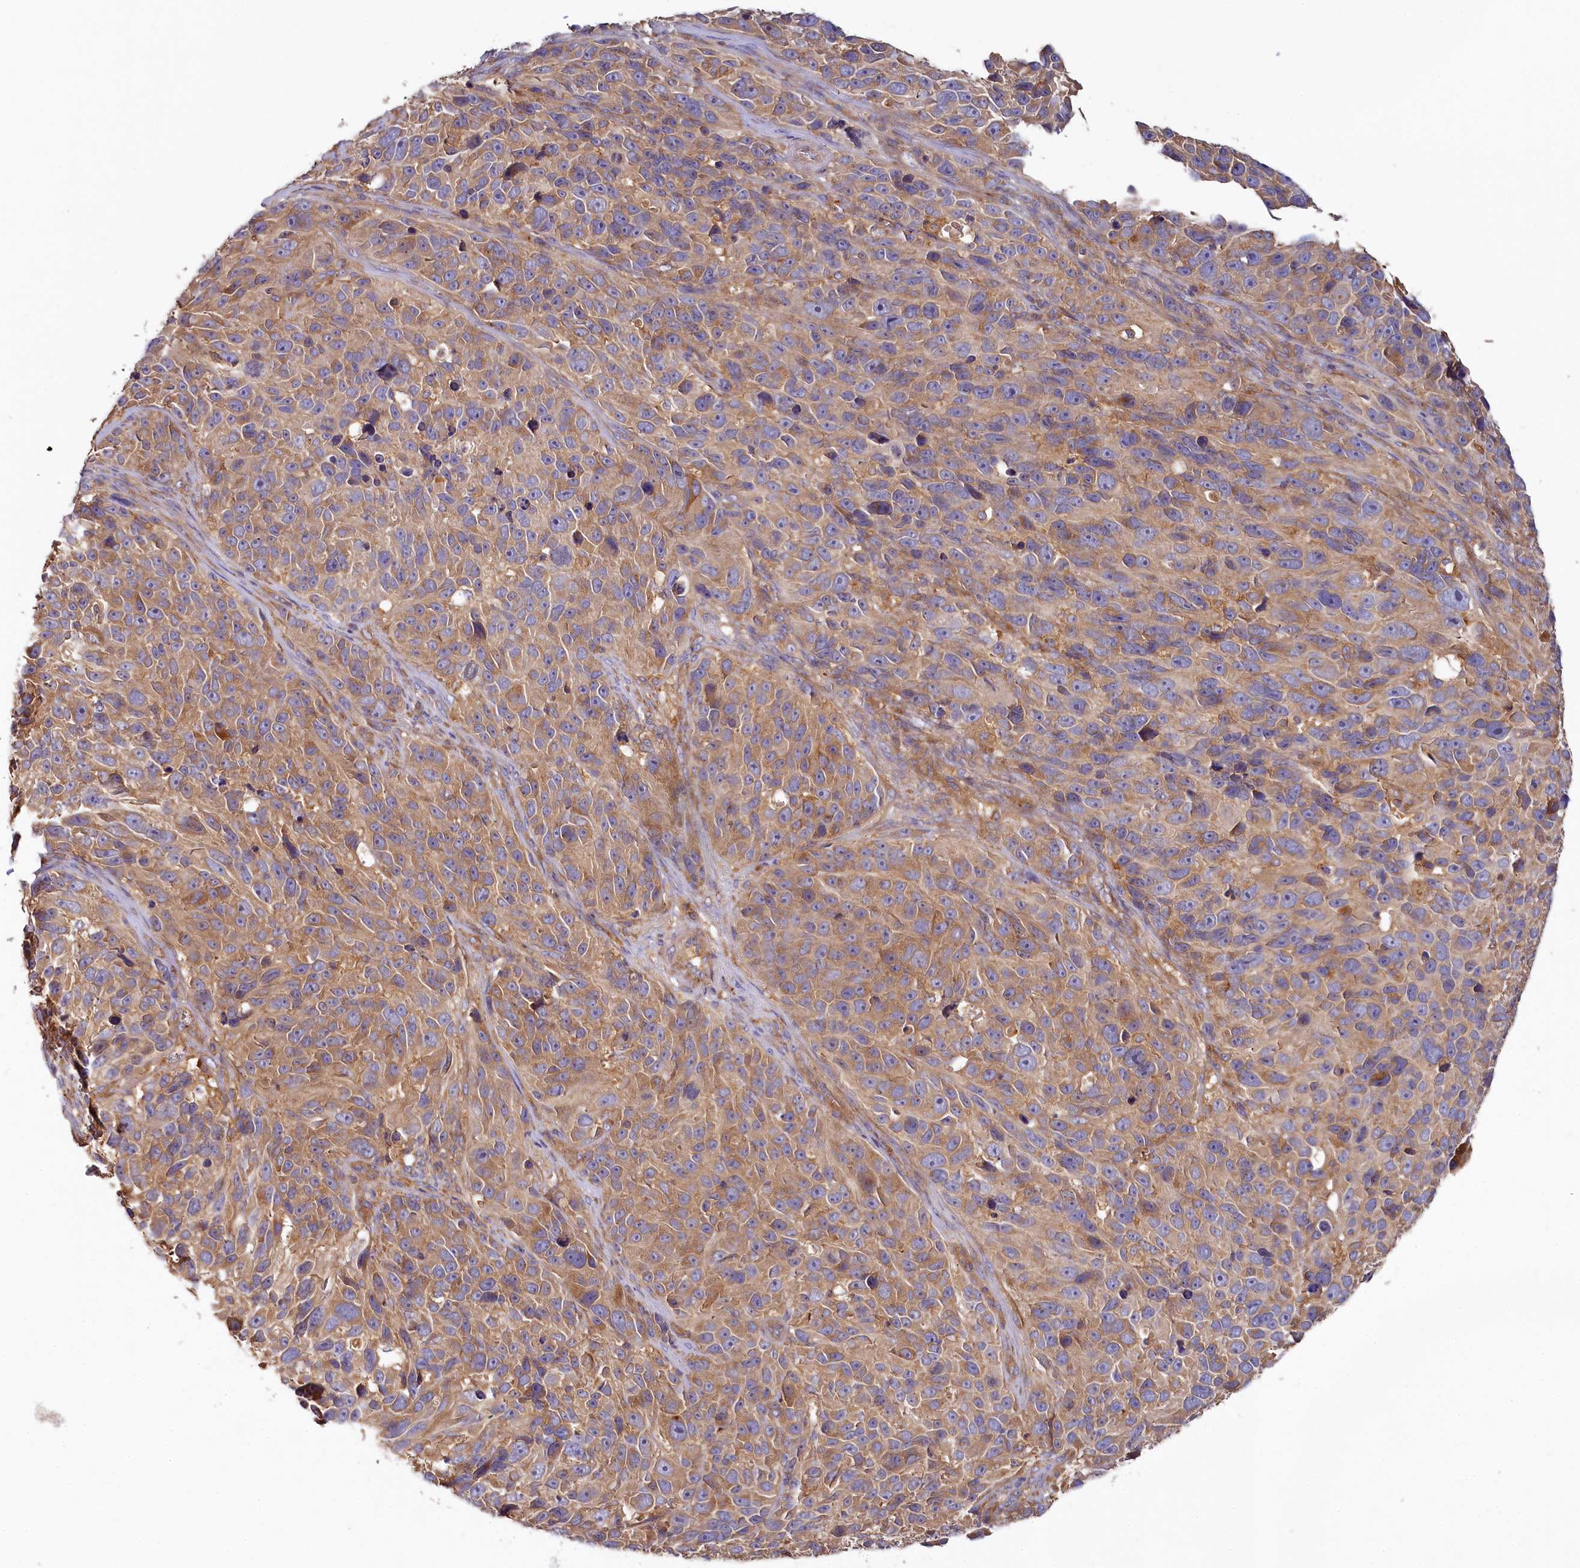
{"staining": {"intensity": "weak", "quantity": ">75%", "location": "cytoplasmic/membranous"}, "tissue": "melanoma", "cell_type": "Tumor cells", "image_type": "cancer", "snomed": [{"axis": "morphology", "description": "Malignant melanoma, NOS"}, {"axis": "topography", "description": "Skin"}], "caption": "This is an image of immunohistochemistry staining of melanoma, which shows weak staining in the cytoplasmic/membranous of tumor cells.", "gene": "PPIP5K1", "patient": {"sex": "male", "age": 84}}